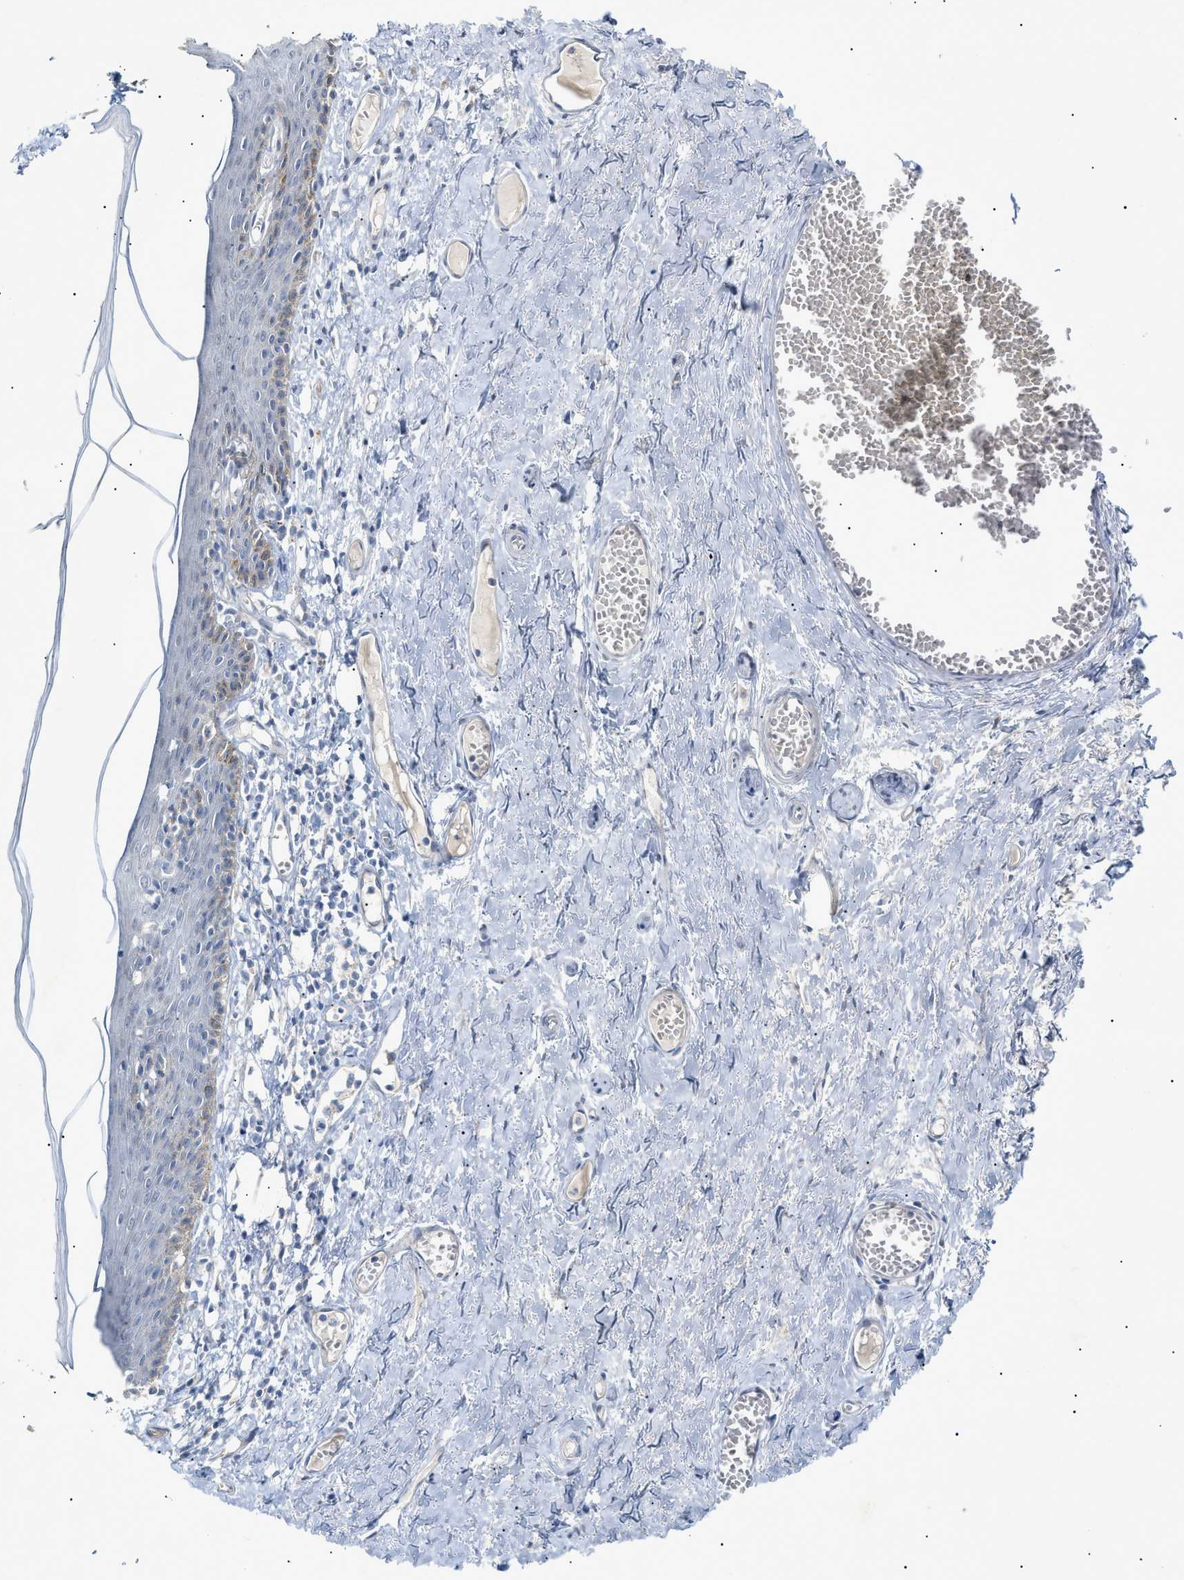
{"staining": {"intensity": "moderate", "quantity": "<25%", "location": "cytoplasmic/membranous"}, "tissue": "skin", "cell_type": "Epidermal cells", "image_type": "normal", "snomed": [{"axis": "morphology", "description": "Normal tissue, NOS"}, {"axis": "topography", "description": "Adipose tissue"}, {"axis": "topography", "description": "Vascular tissue"}, {"axis": "topography", "description": "Anal"}, {"axis": "topography", "description": "Peripheral nerve tissue"}], "caption": "Immunohistochemistry (DAB) staining of normal skin demonstrates moderate cytoplasmic/membranous protein expression in approximately <25% of epidermal cells.", "gene": "SLC25A31", "patient": {"sex": "female", "age": 54}}